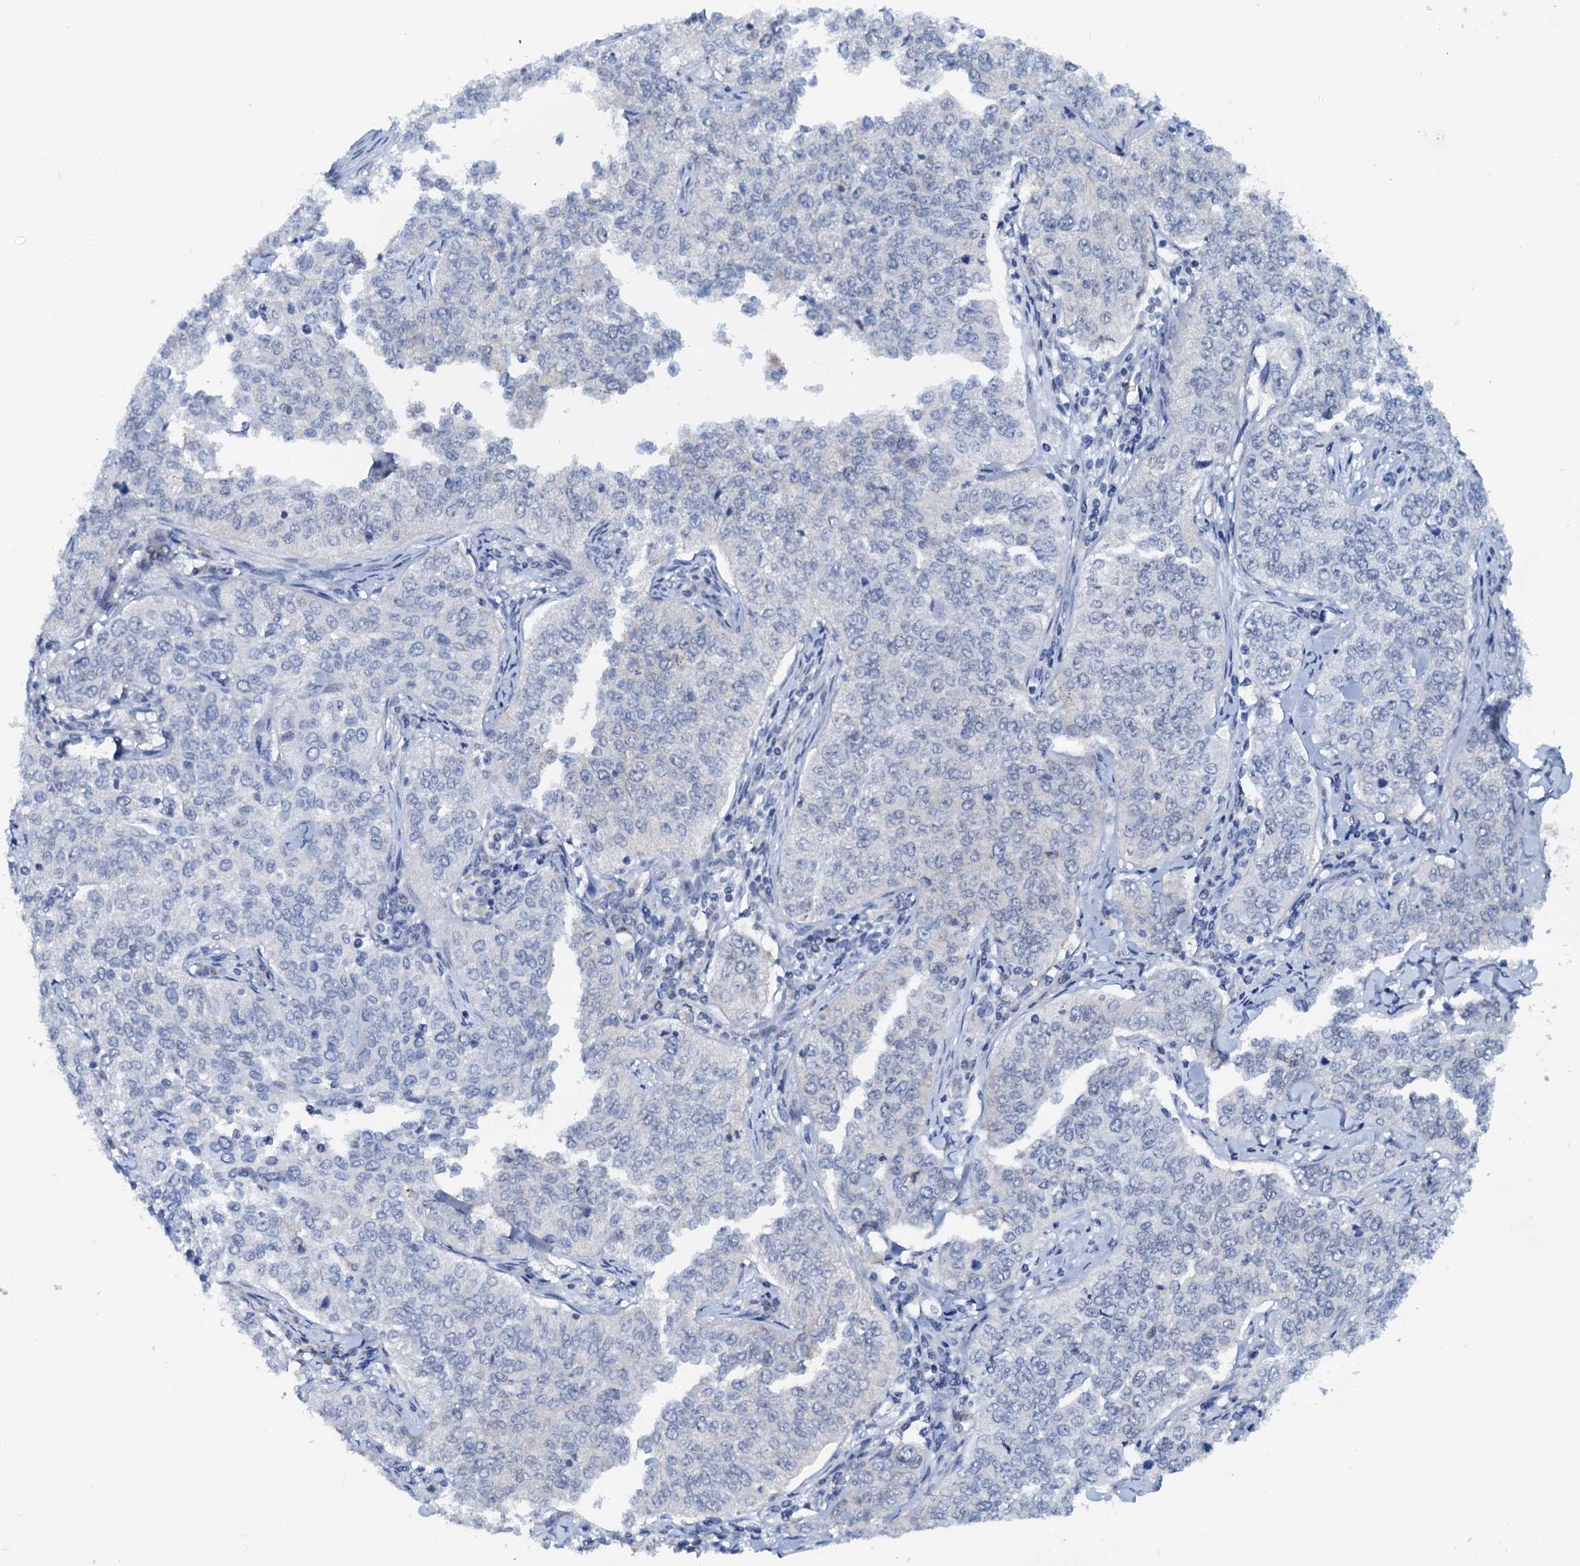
{"staining": {"intensity": "negative", "quantity": "none", "location": "none"}, "tissue": "cervical cancer", "cell_type": "Tumor cells", "image_type": "cancer", "snomed": [{"axis": "morphology", "description": "Squamous cell carcinoma, NOS"}, {"axis": "topography", "description": "Cervix"}], "caption": "Tumor cells are negative for protein expression in human squamous cell carcinoma (cervical). Nuclei are stained in blue.", "gene": "PTGES3", "patient": {"sex": "female", "age": 35}}